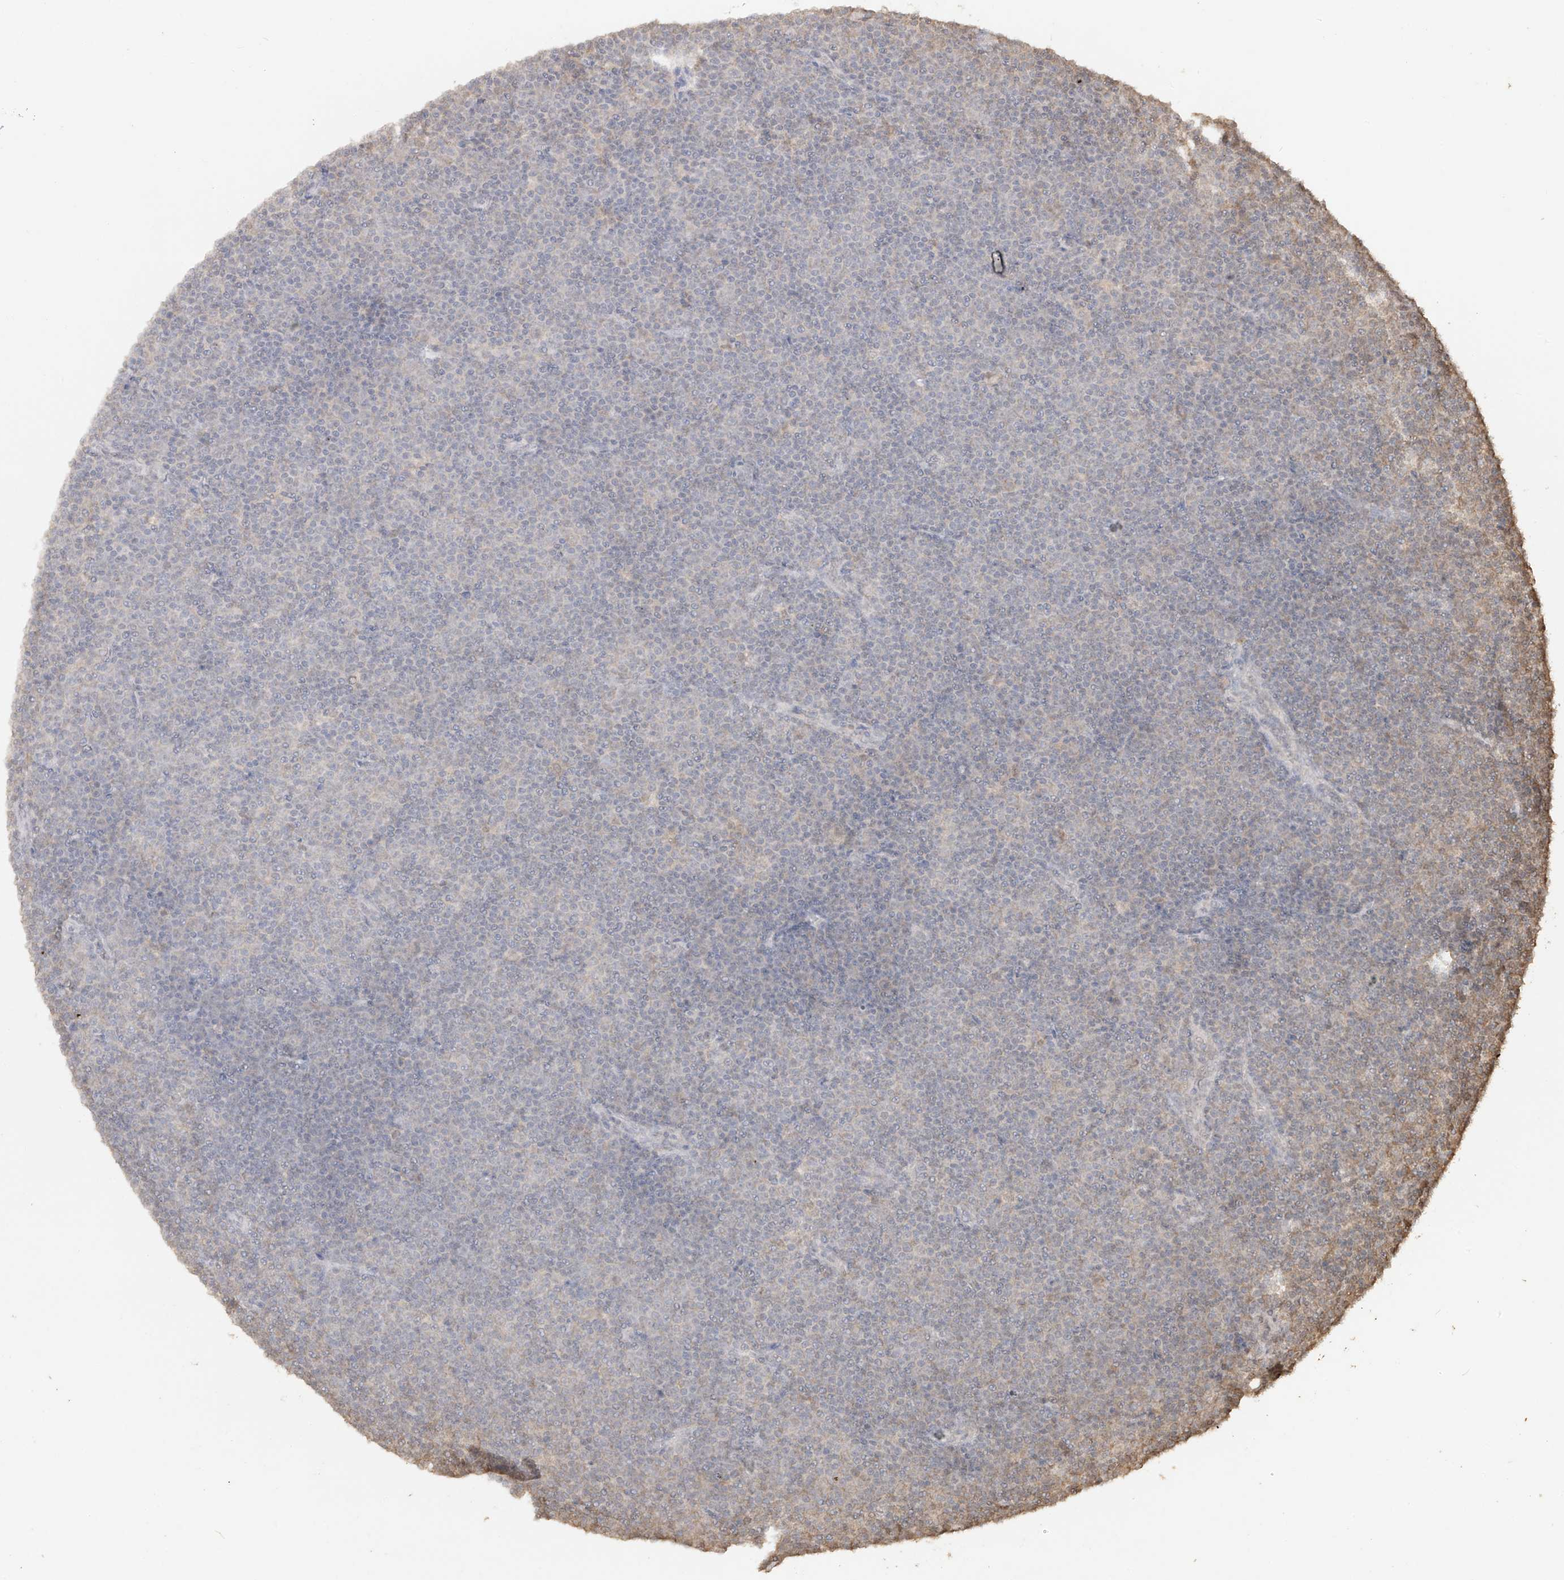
{"staining": {"intensity": "negative", "quantity": "none", "location": "none"}, "tissue": "lymphoma", "cell_type": "Tumor cells", "image_type": "cancer", "snomed": [{"axis": "morphology", "description": "Malignant lymphoma, non-Hodgkin's type, Low grade"}, {"axis": "topography", "description": "Lymph node"}], "caption": "DAB (3,3'-diaminobenzidine) immunohistochemical staining of human low-grade malignant lymphoma, non-Hodgkin's type exhibits no significant staining in tumor cells.", "gene": "TIGAR", "patient": {"sex": "female", "age": 67}}